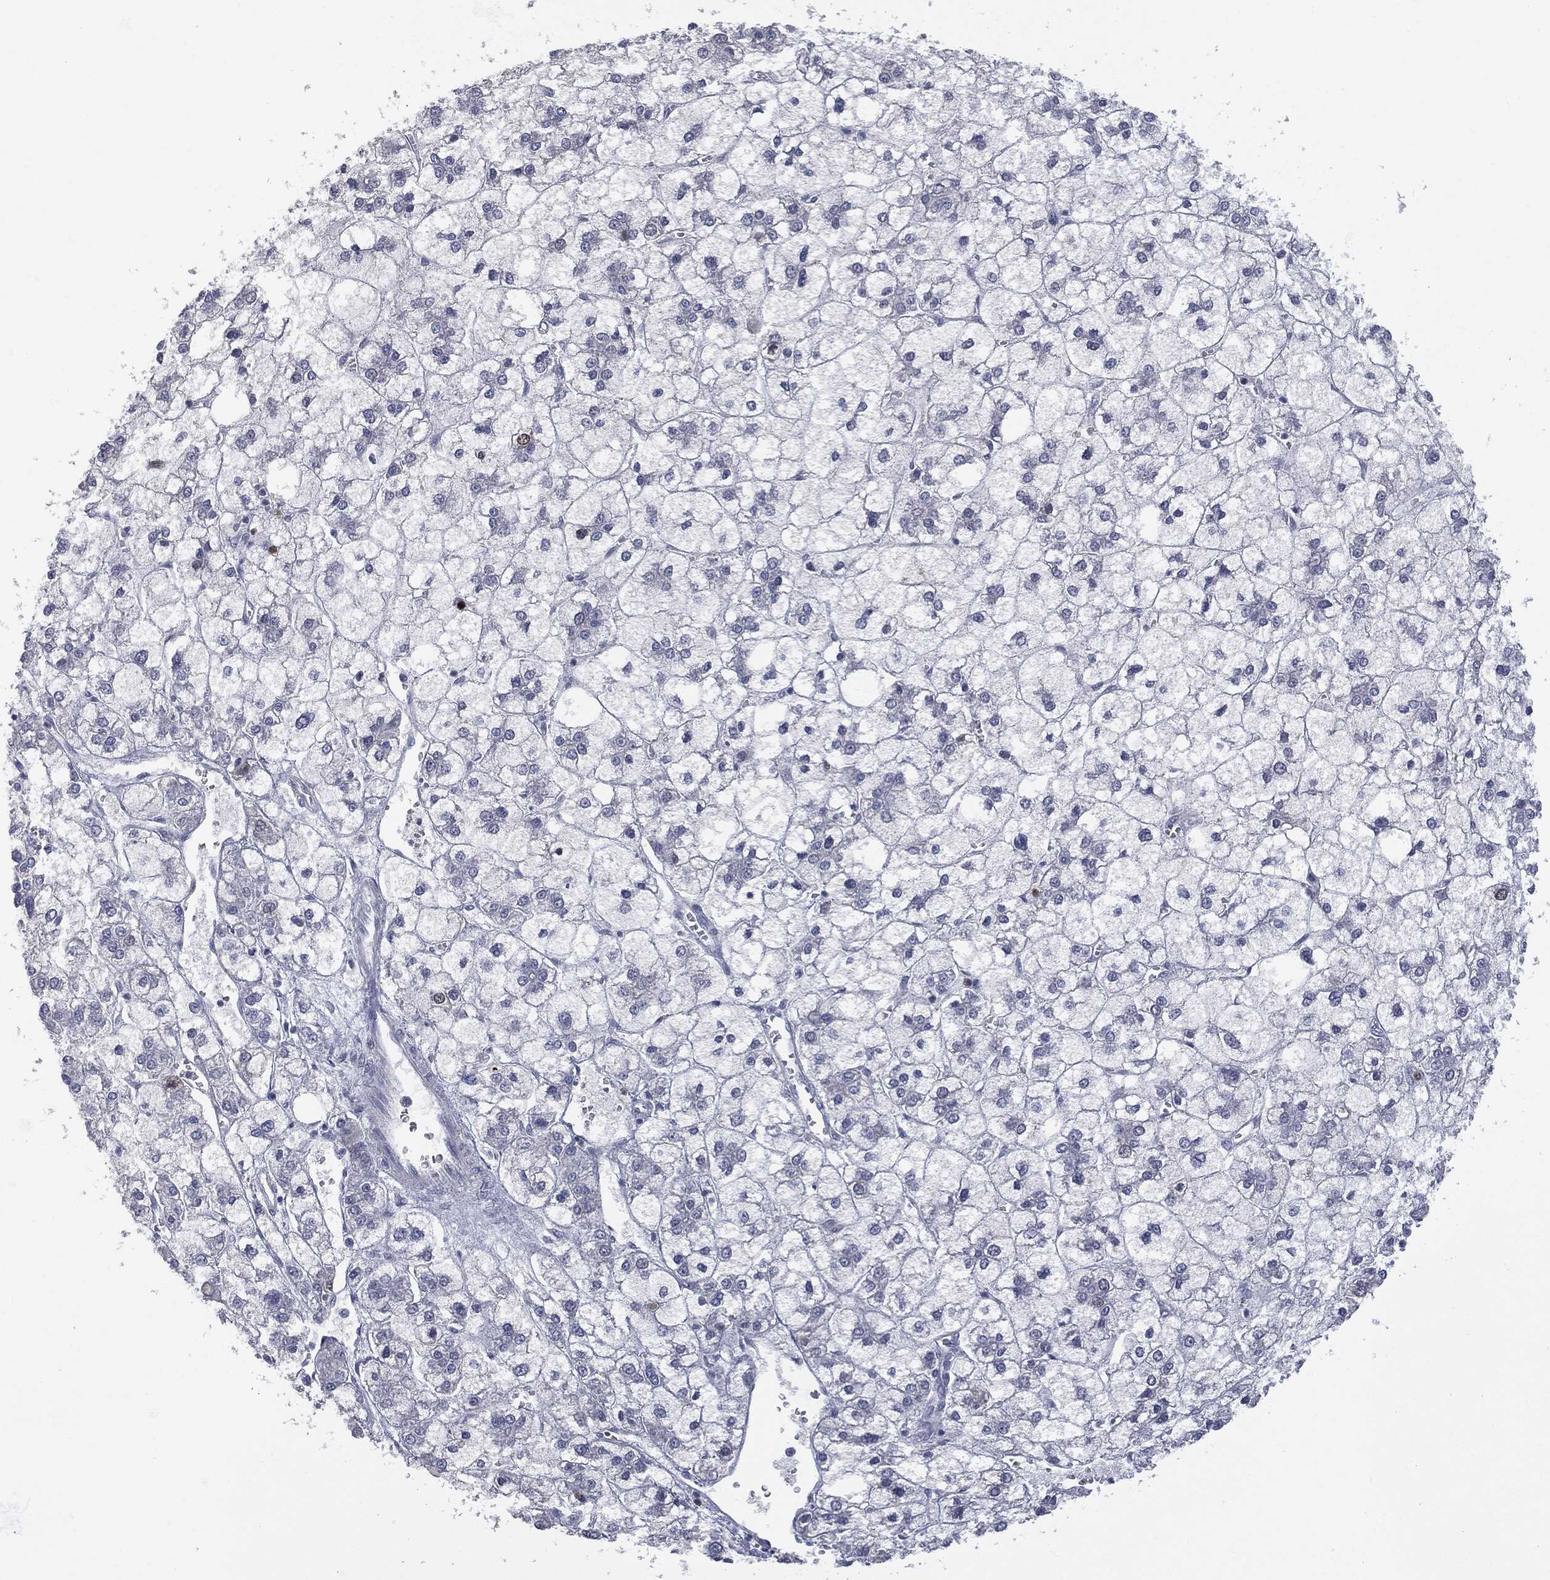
{"staining": {"intensity": "negative", "quantity": "none", "location": "none"}, "tissue": "liver cancer", "cell_type": "Tumor cells", "image_type": "cancer", "snomed": [{"axis": "morphology", "description": "Carcinoma, Hepatocellular, NOS"}, {"axis": "topography", "description": "Liver"}], "caption": "An immunohistochemistry photomicrograph of liver cancer is shown. There is no staining in tumor cells of liver cancer. (Immunohistochemistry, brightfield microscopy, high magnification).", "gene": "UBE2C", "patient": {"sex": "female", "age": 73}}